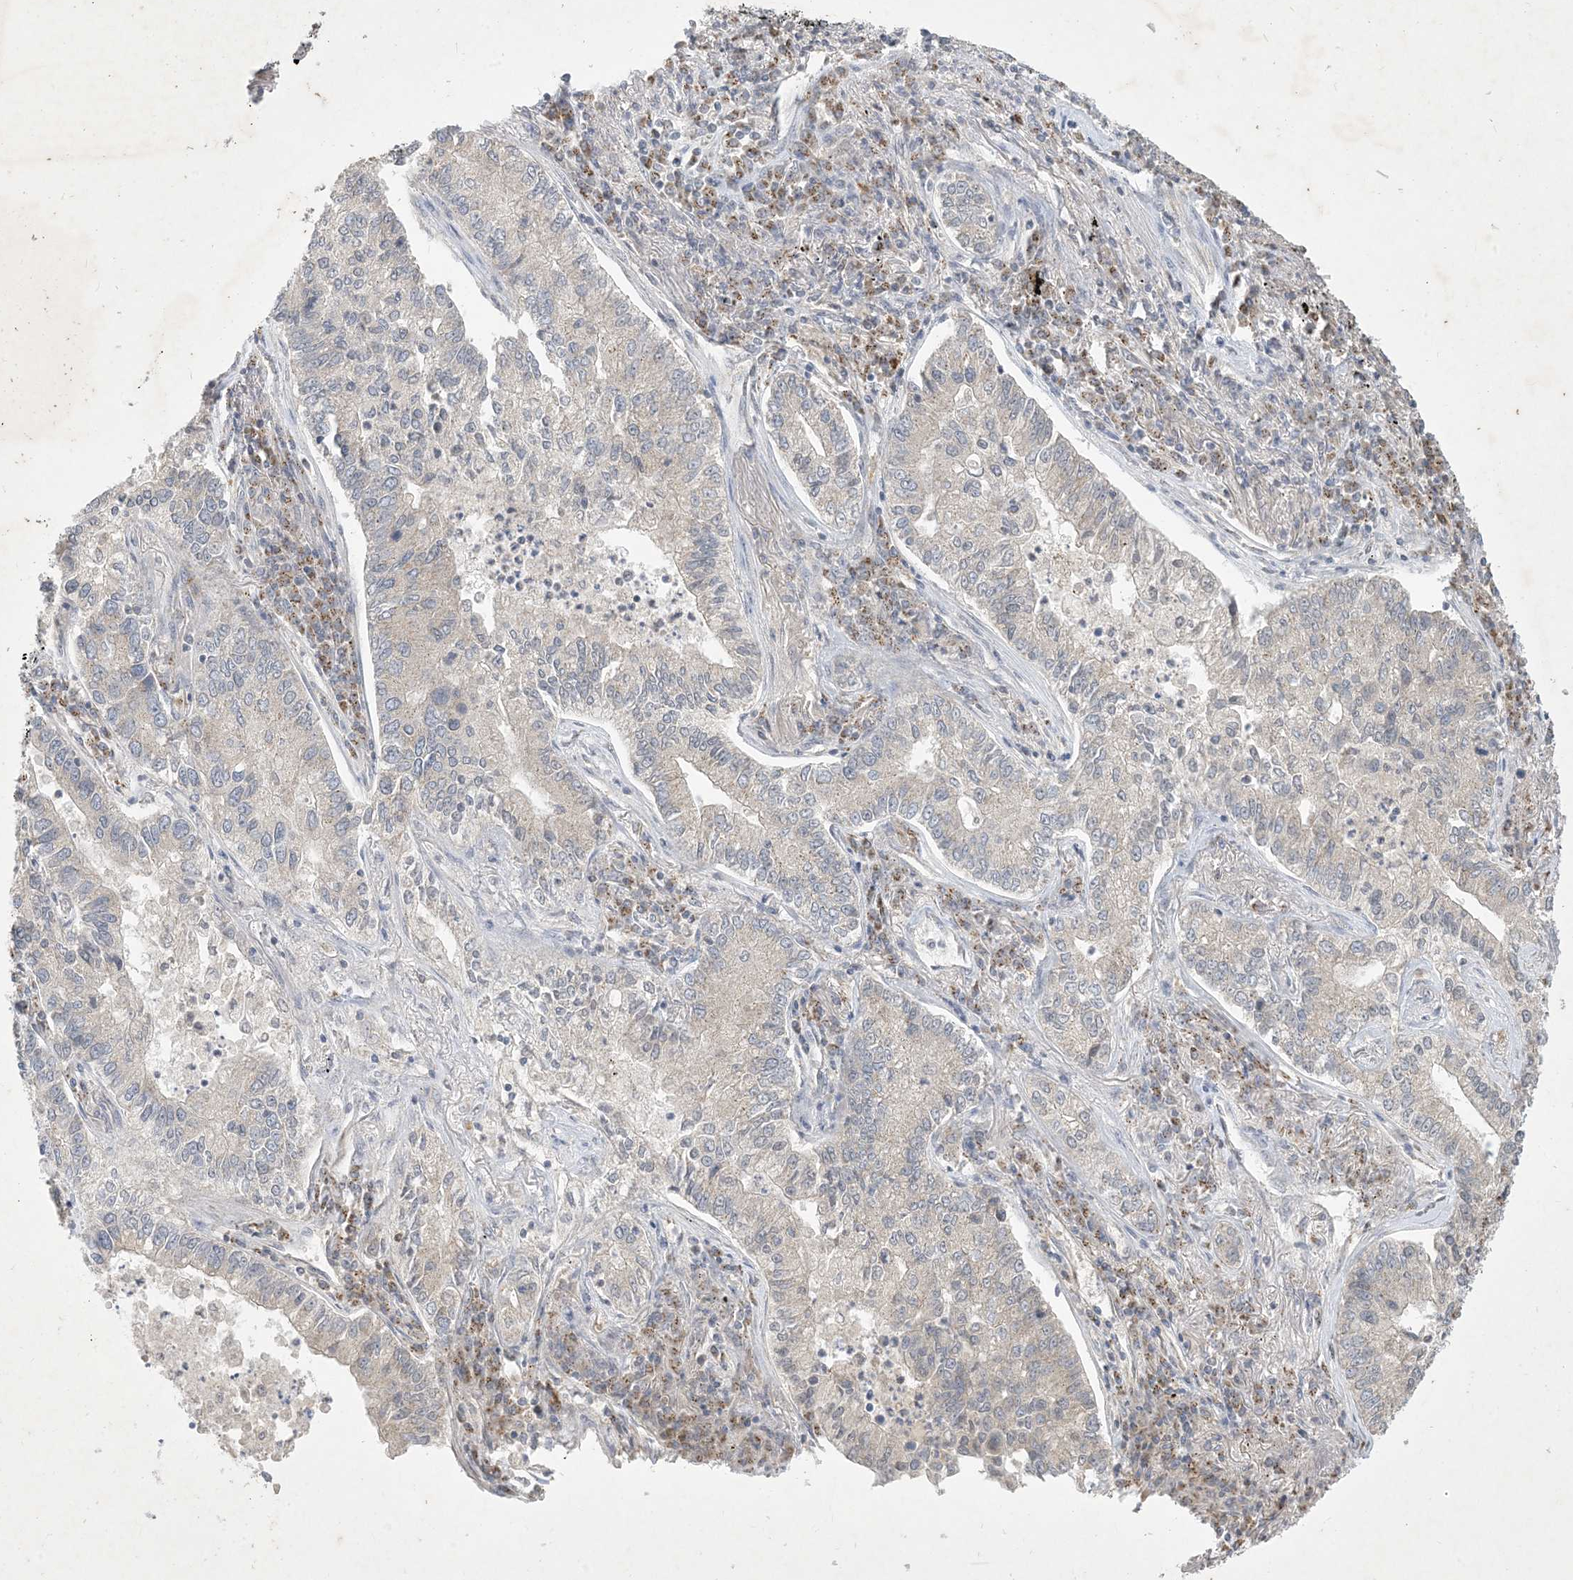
{"staining": {"intensity": "negative", "quantity": "none", "location": "none"}, "tissue": "lung cancer", "cell_type": "Tumor cells", "image_type": "cancer", "snomed": [{"axis": "morphology", "description": "Adenocarcinoma, NOS"}, {"axis": "topography", "description": "Lung"}], "caption": "An IHC image of lung adenocarcinoma is shown. There is no staining in tumor cells of lung adenocarcinoma. (IHC, brightfield microscopy, high magnification).", "gene": "CCDC14", "patient": {"sex": "male", "age": 49}}